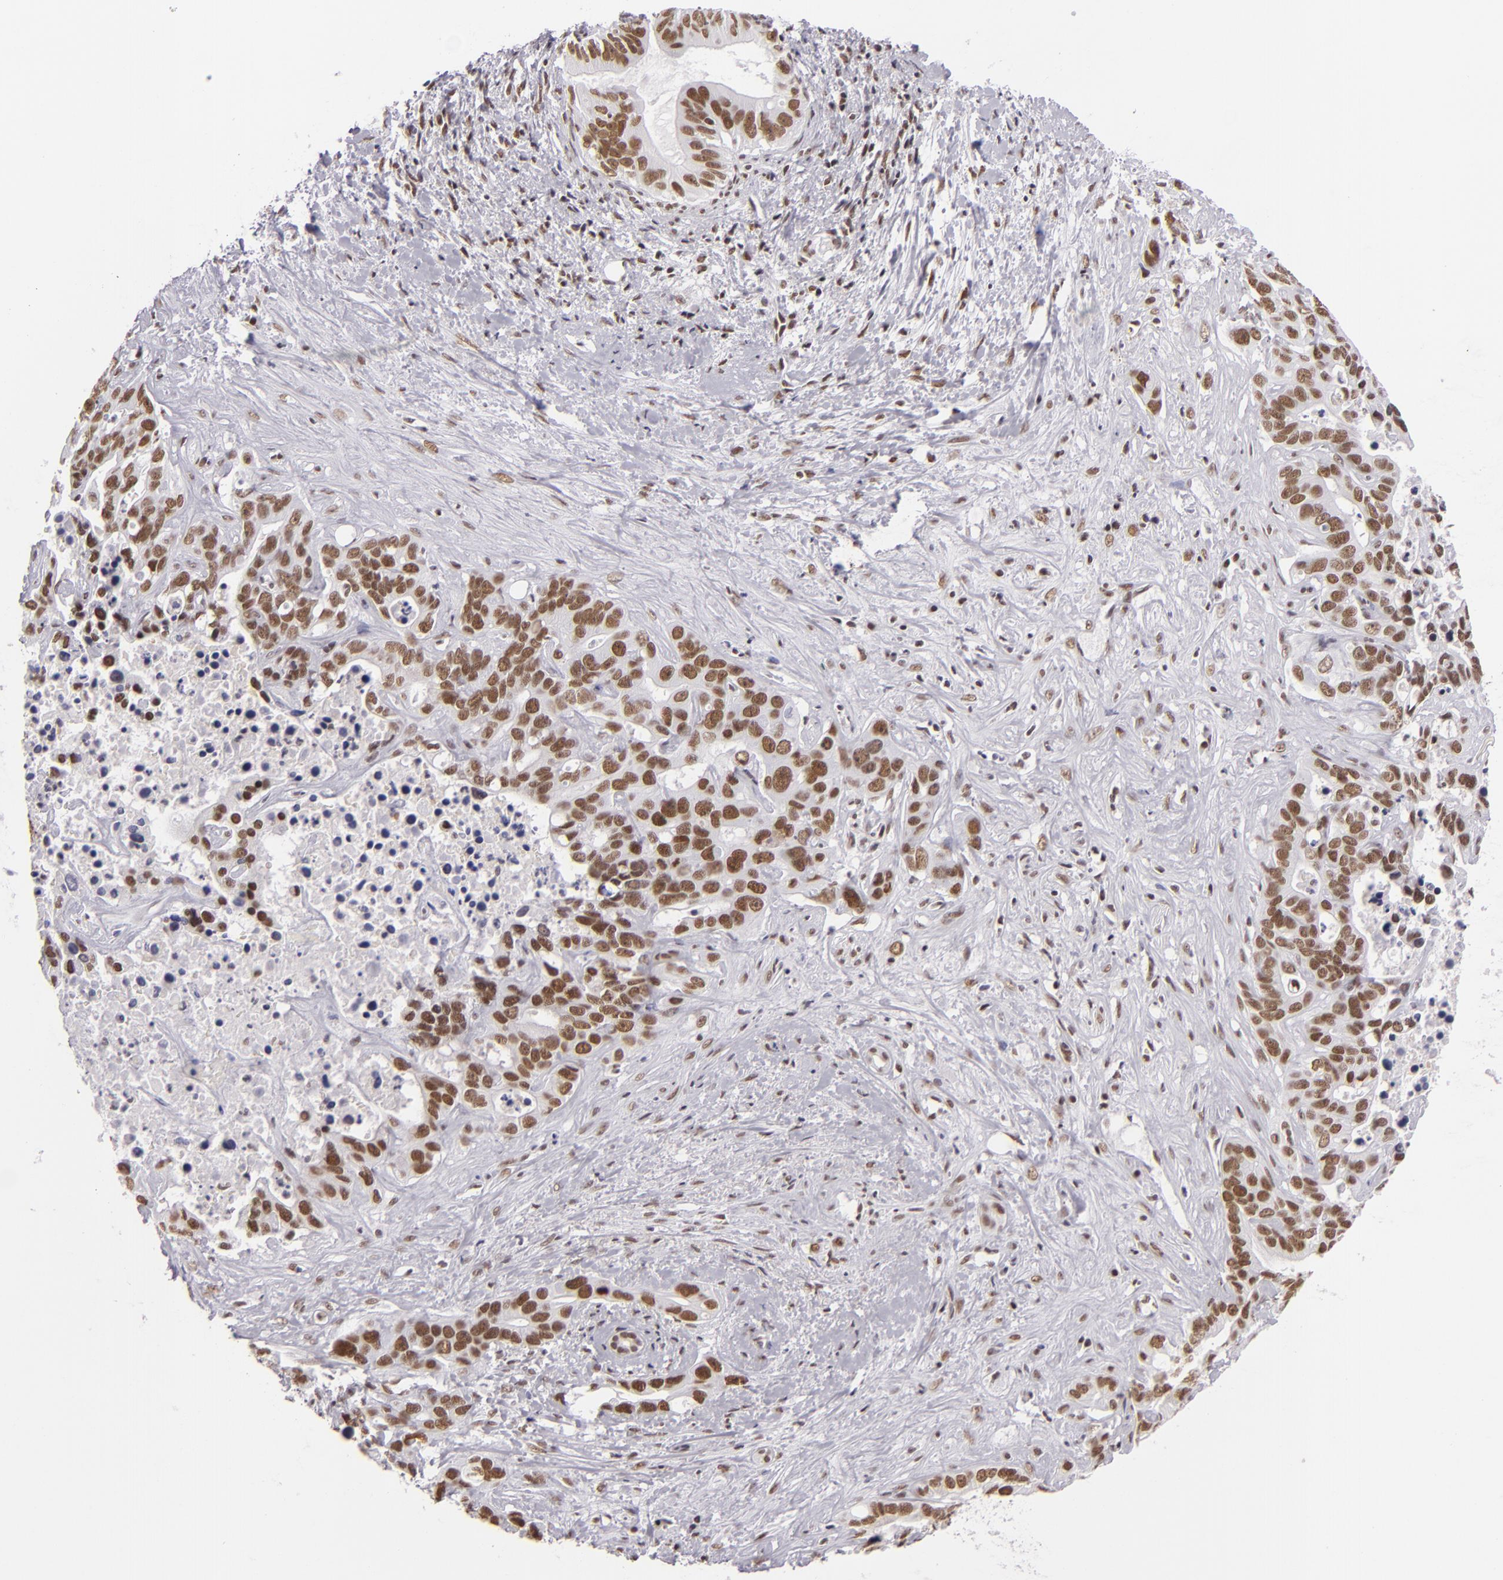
{"staining": {"intensity": "strong", "quantity": ">75%", "location": "nuclear"}, "tissue": "liver cancer", "cell_type": "Tumor cells", "image_type": "cancer", "snomed": [{"axis": "morphology", "description": "Cholangiocarcinoma"}, {"axis": "topography", "description": "Liver"}], "caption": "A high-resolution photomicrograph shows immunohistochemistry (IHC) staining of cholangiocarcinoma (liver), which demonstrates strong nuclear positivity in about >75% of tumor cells.", "gene": "BRD8", "patient": {"sex": "female", "age": 65}}